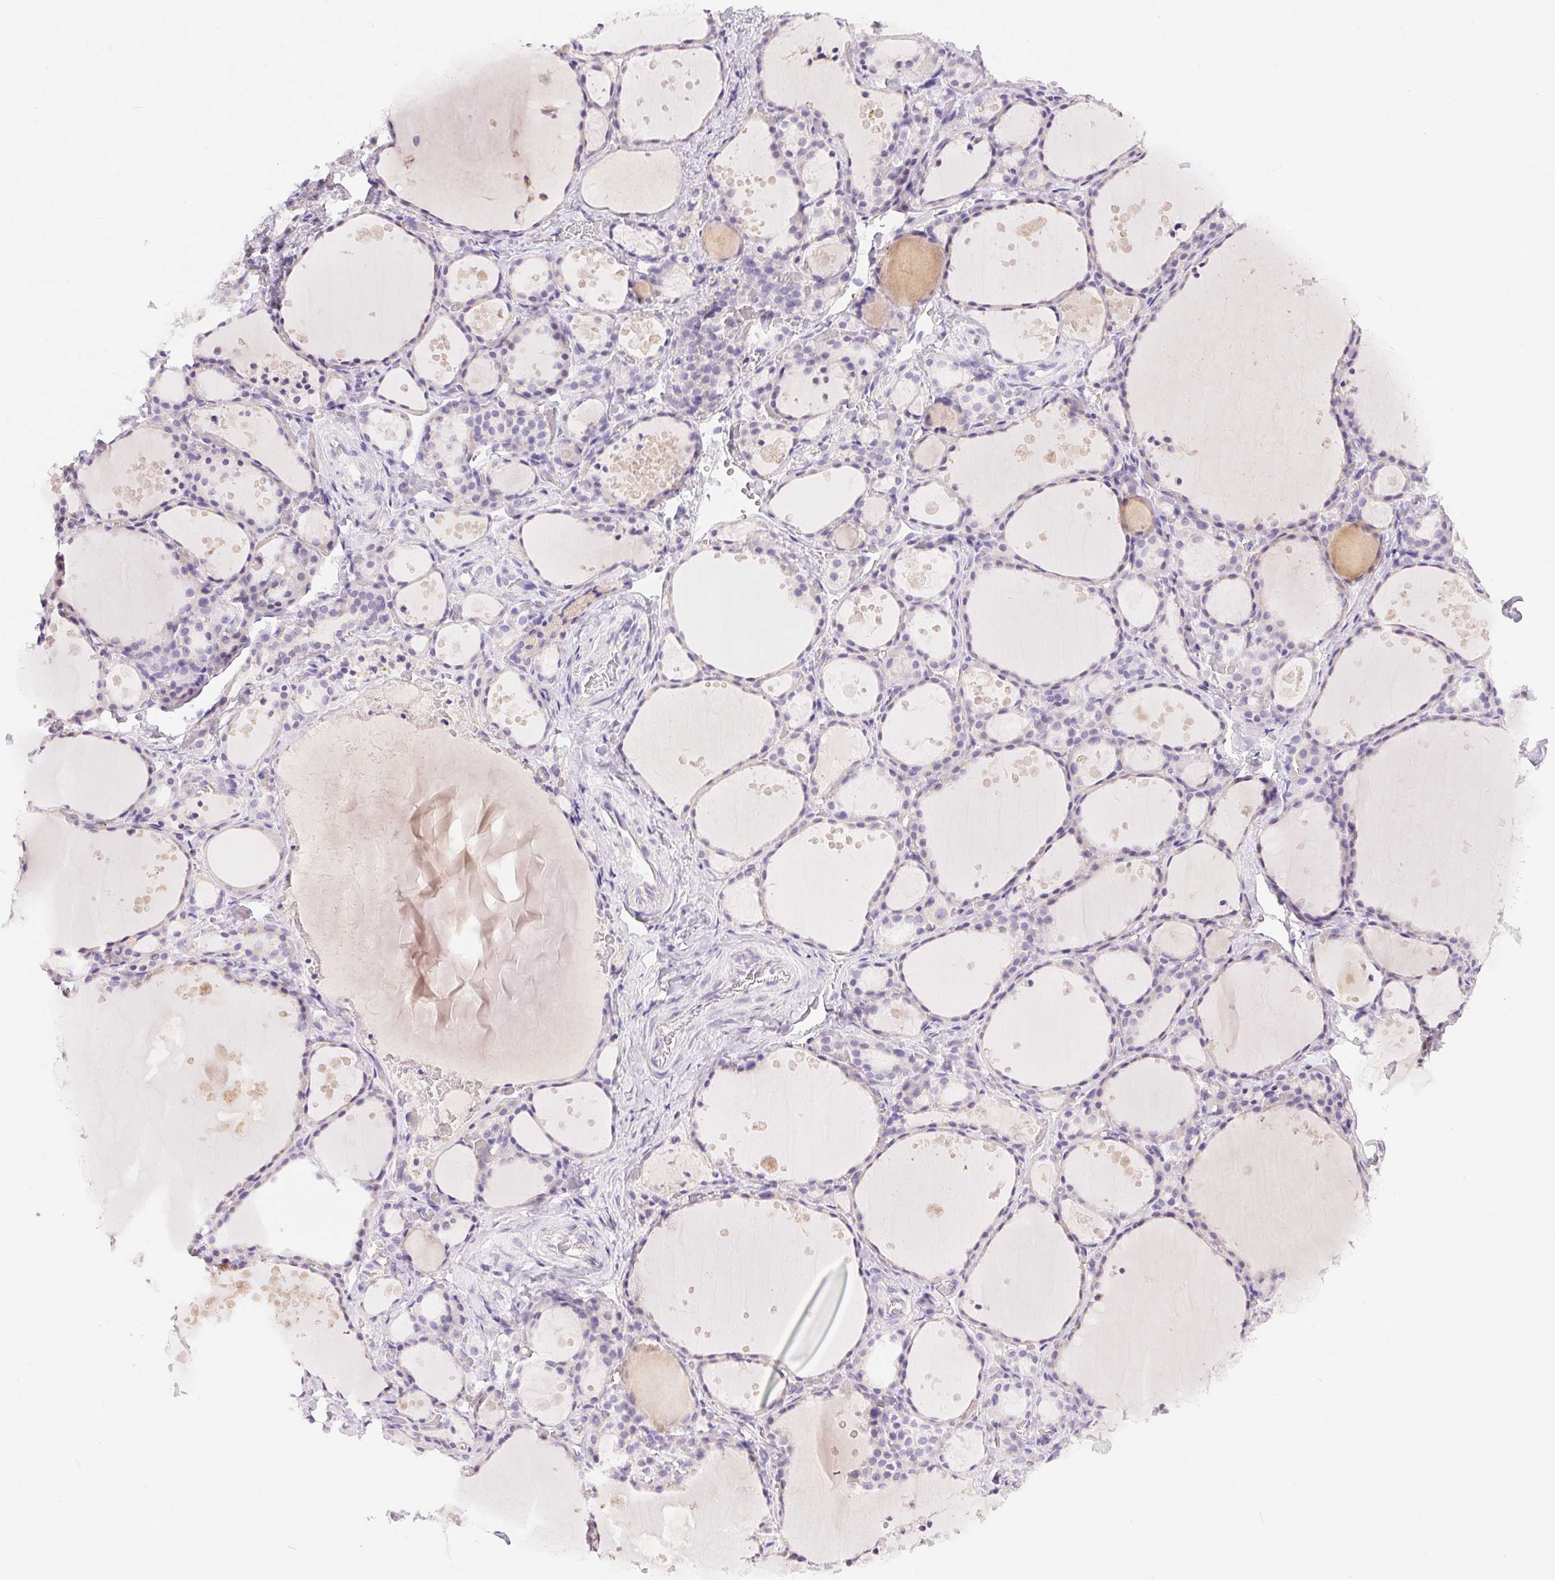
{"staining": {"intensity": "weak", "quantity": "<25%", "location": "cytoplasmic/membranous"}, "tissue": "thyroid gland", "cell_type": "Glandular cells", "image_type": "normal", "snomed": [{"axis": "morphology", "description": "Normal tissue, NOS"}, {"axis": "topography", "description": "Thyroid gland"}], "caption": "IHC micrograph of benign human thyroid gland stained for a protein (brown), which exhibits no staining in glandular cells.", "gene": "PNLIPRP3", "patient": {"sex": "male", "age": 68}}